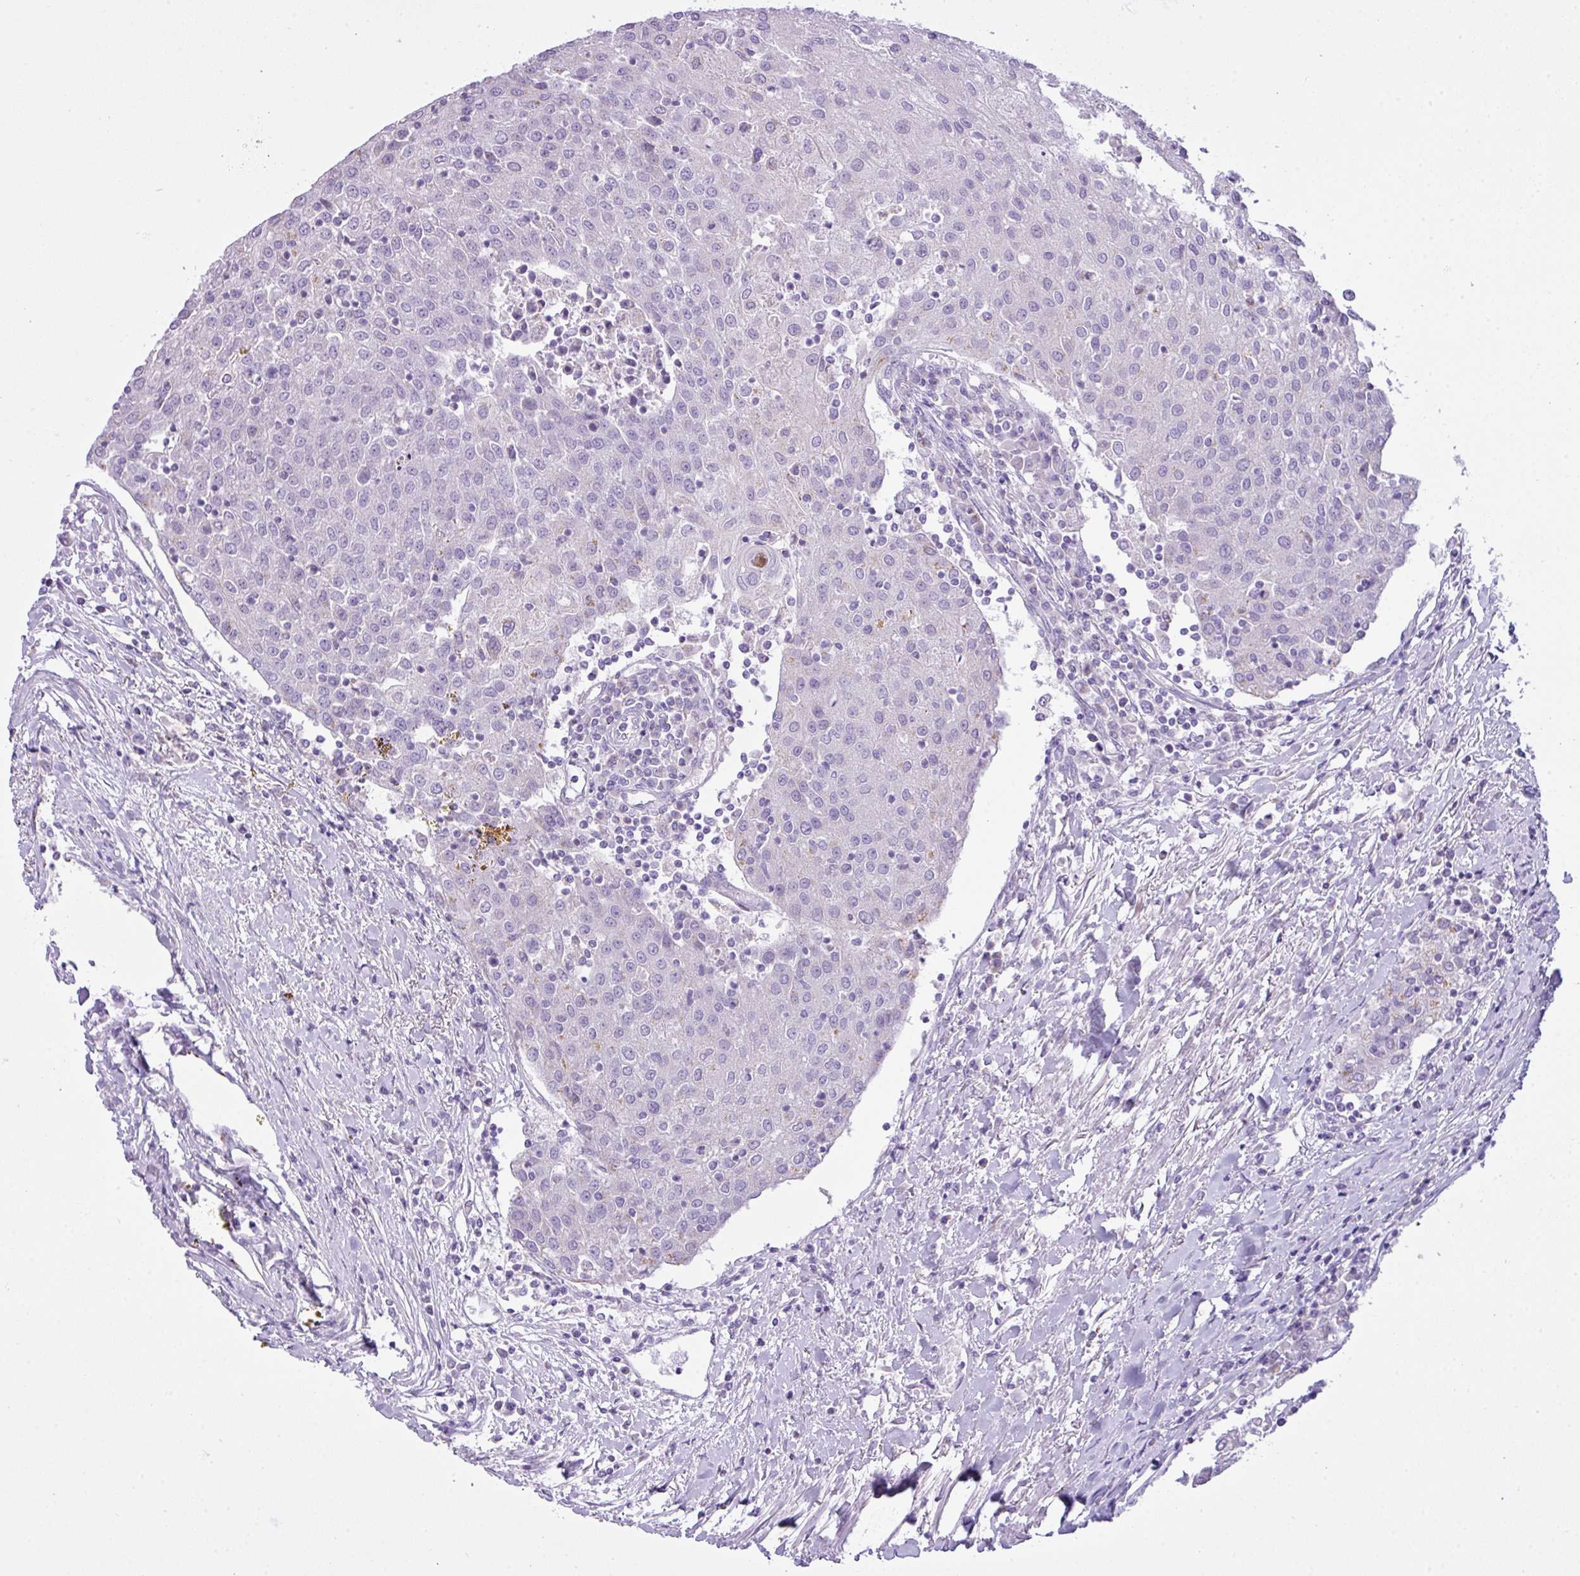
{"staining": {"intensity": "negative", "quantity": "none", "location": "none"}, "tissue": "urothelial cancer", "cell_type": "Tumor cells", "image_type": "cancer", "snomed": [{"axis": "morphology", "description": "Urothelial carcinoma, High grade"}, {"axis": "topography", "description": "Urinary bladder"}], "caption": "IHC histopathology image of neoplastic tissue: human high-grade urothelial carcinoma stained with DAB demonstrates no significant protein expression in tumor cells.", "gene": "FAM43A", "patient": {"sex": "female", "age": 85}}